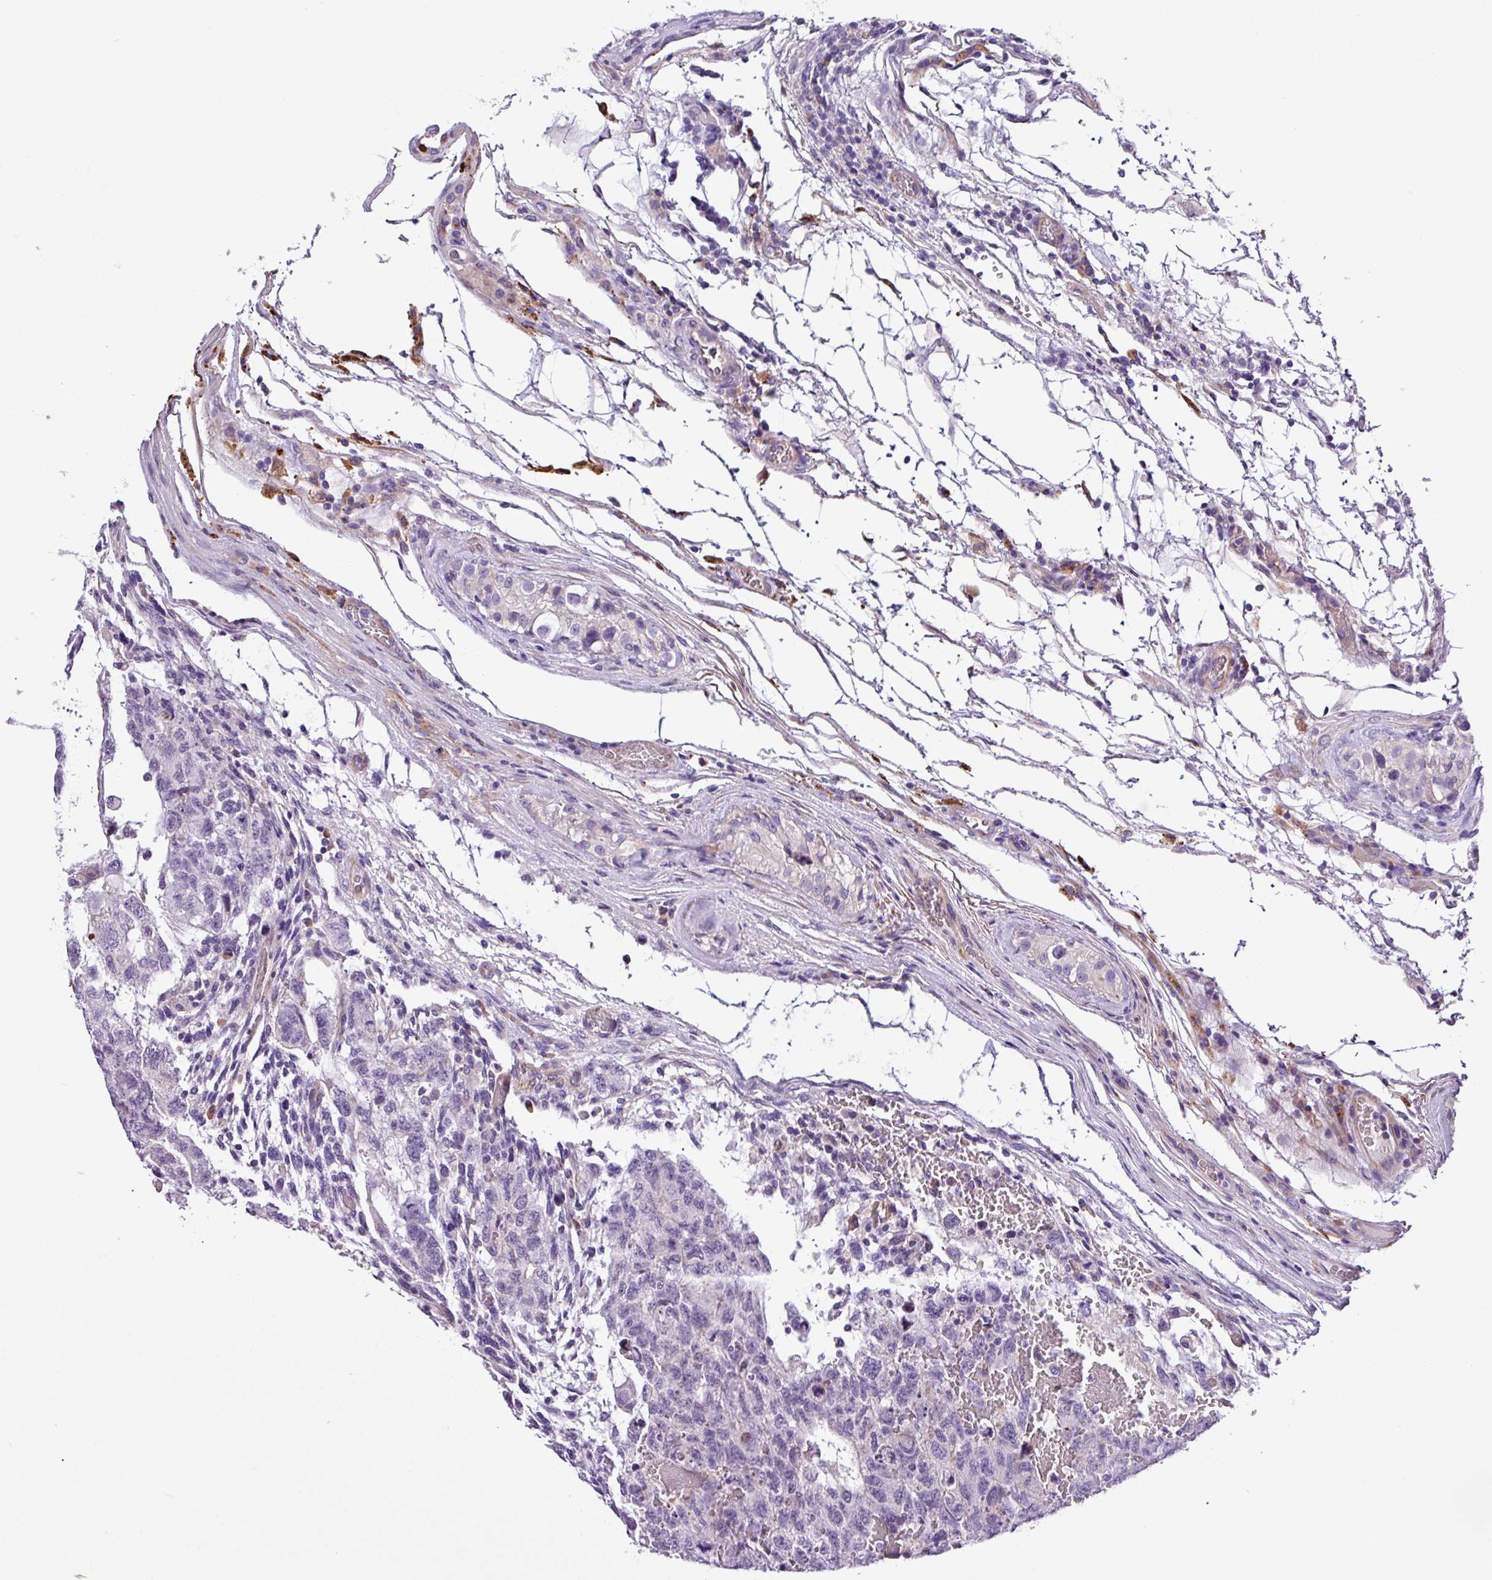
{"staining": {"intensity": "negative", "quantity": "none", "location": "none"}, "tissue": "testis cancer", "cell_type": "Tumor cells", "image_type": "cancer", "snomed": [{"axis": "morphology", "description": "Normal tissue, NOS"}, {"axis": "morphology", "description": "Carcinoma, Embryonal, NOS"}, {"axis": "topography", "description": "Testis"}], "caption": "Immunohistochemistry (IHC) histopathology image of neoplastic tissue: human testis cancer stained with DAB (3,3'-diaminobenzidine) shows no significant protein staining in tumor cells. (Stains: DAB (3,3'-diaminobenzidine) immunohistochemistry (IHC) with hematoxylin counter stain, Microscopy: brightfield microscopy at high magnification).", "gene": "C11orf91", "patient": {"sex": "male", "age": 36}}